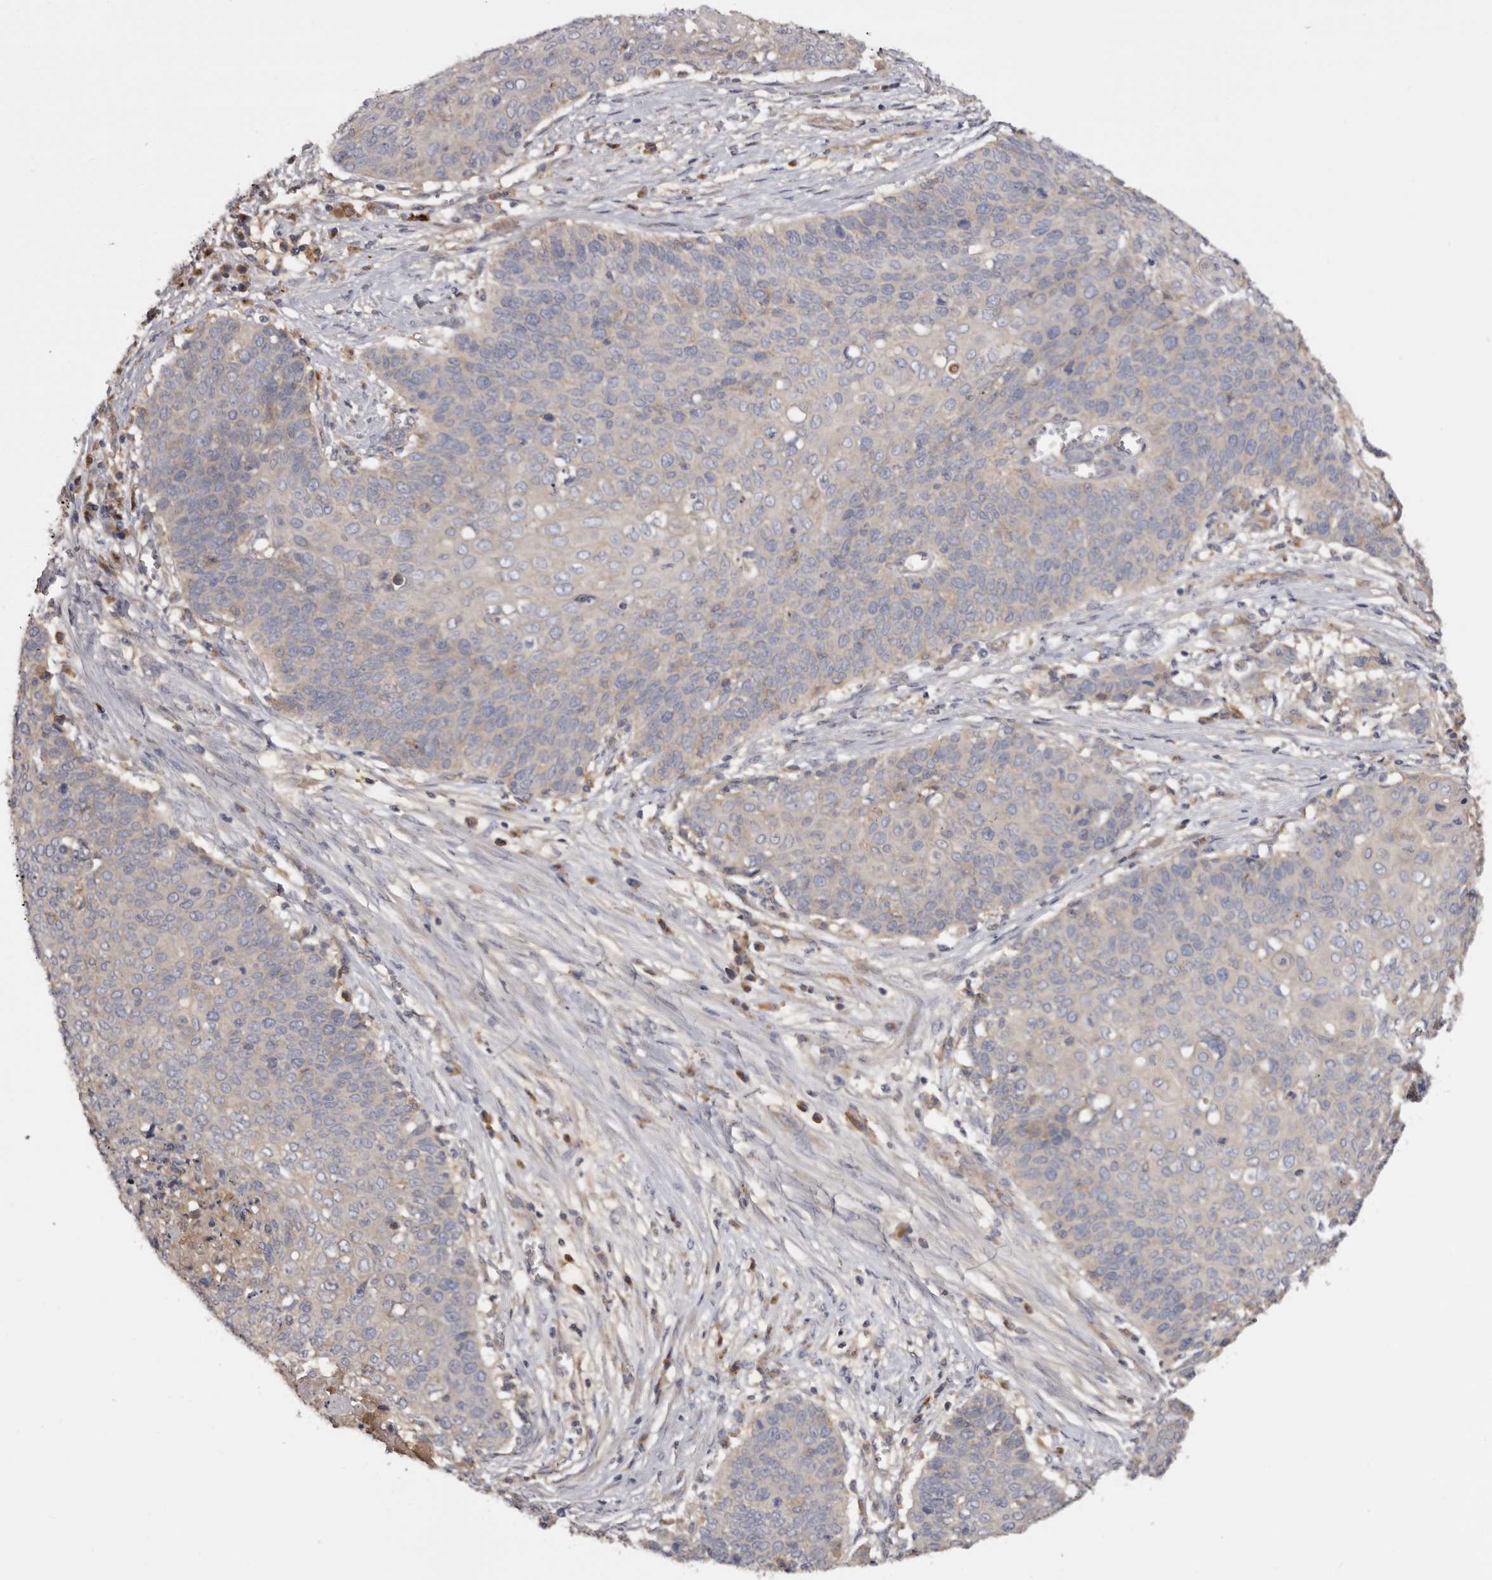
{"staining": {"intensity": "negative", "quantity": "none", "location": "none"}, "tissue": "cervical cancer", "cell_type": "Tumor cells", "image_type": "cancer", "snomed": [{"axis": "morphology", "description": "Squamous cell carcinoma, NOS"}, {"axis": "topography", "description": "Cervix"}], "caption": "Tumor cells show no significant protein staining in cervical squamous cell carcinoma.", "gene": "INKA2", "patient": {"sex": "female", "age": 39}}